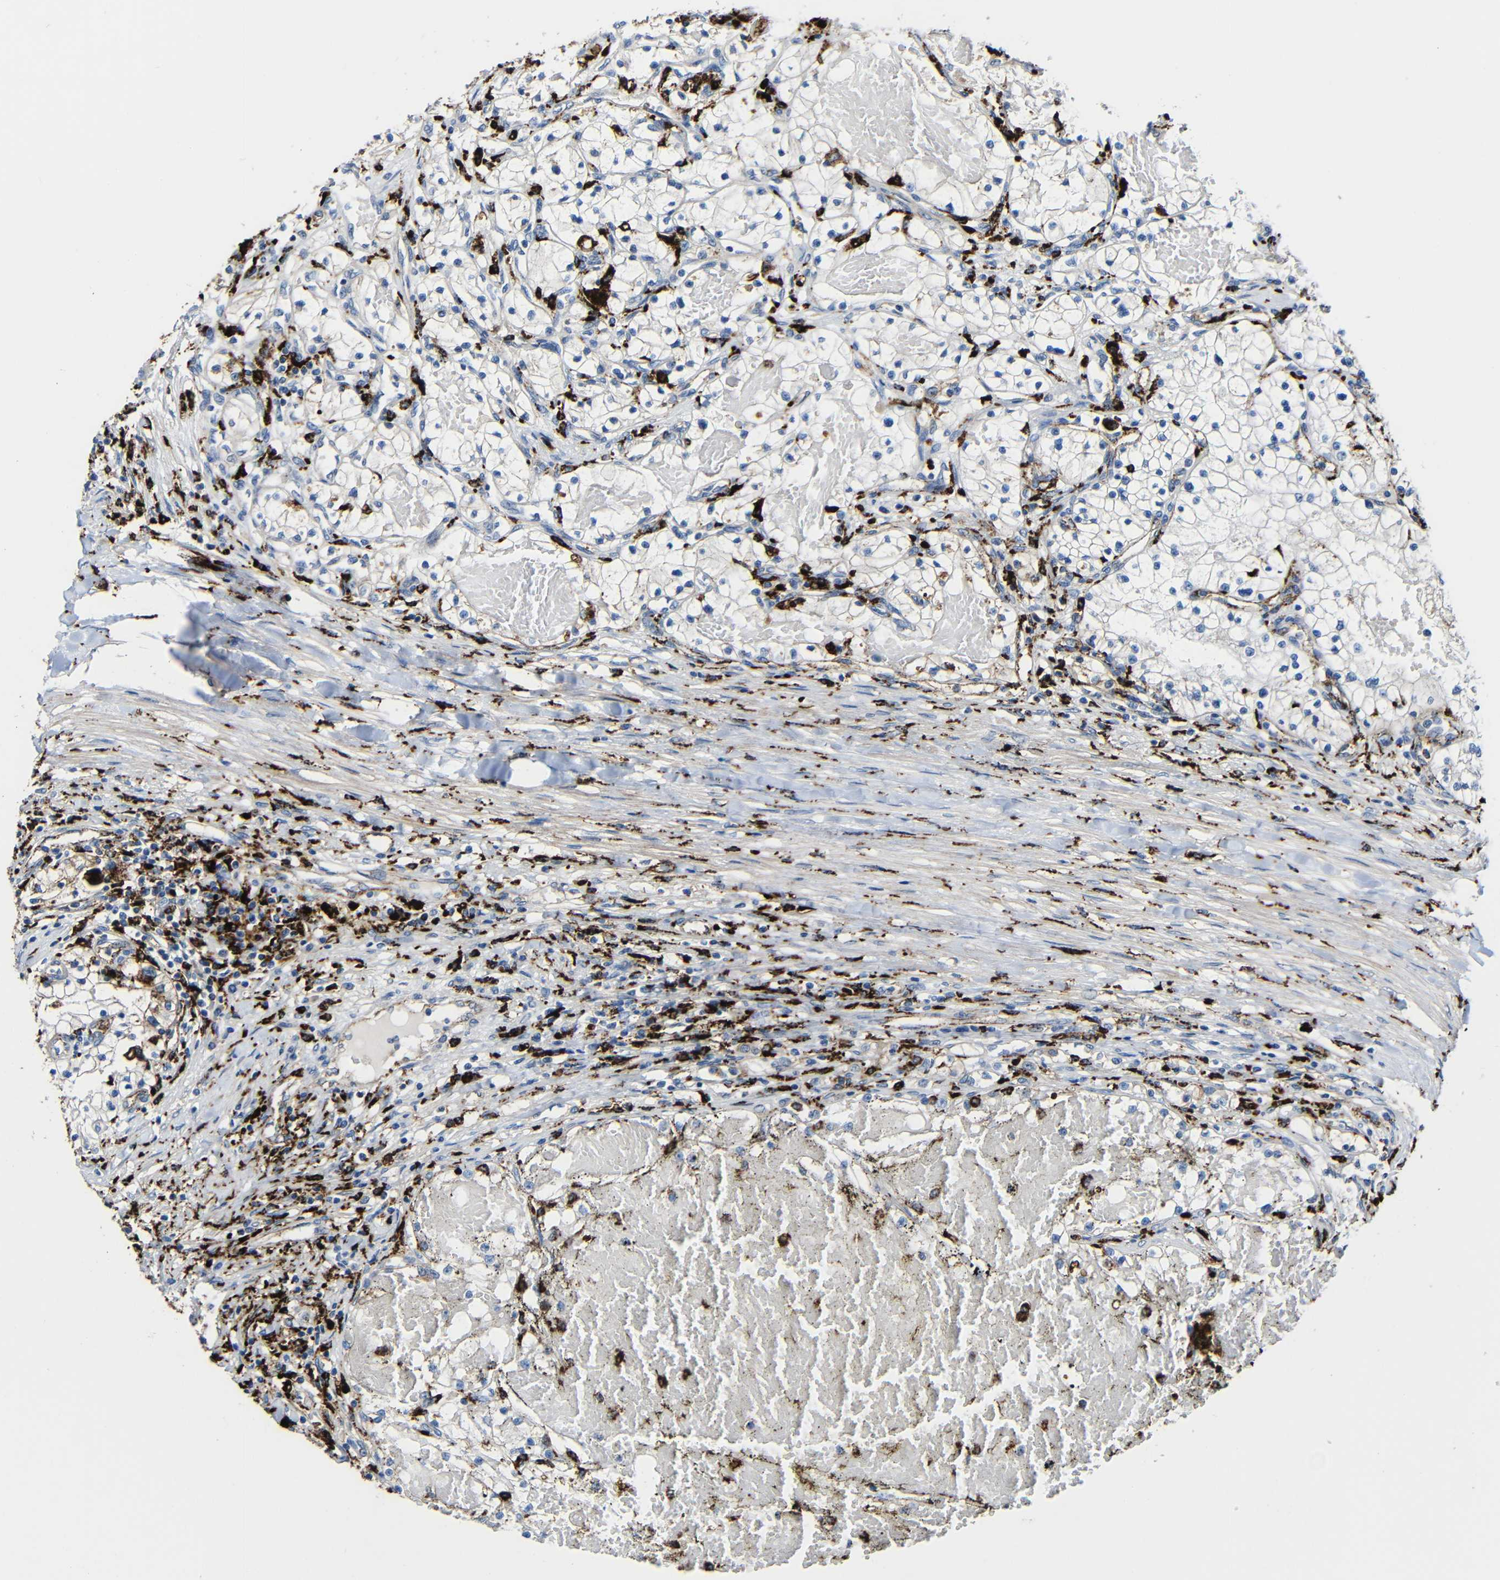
{"staining": {"intensity": "negative", "quantity": "none", "location": "none"}, "tissue": "renal cancer", "cell_type": "Tumor cells", "image_type": "cancer", "snomed": [{"axis": "morphology", "description": "Adenocarcinoma, NOS"}, {"axis": "topography", "description": "Kidney"}], "caption": "Tumor cells show no significant positivity in renal adenocarcinoma.", "gene": "HLA-DMA", "patient": {"sex": "male", "age": 68}}